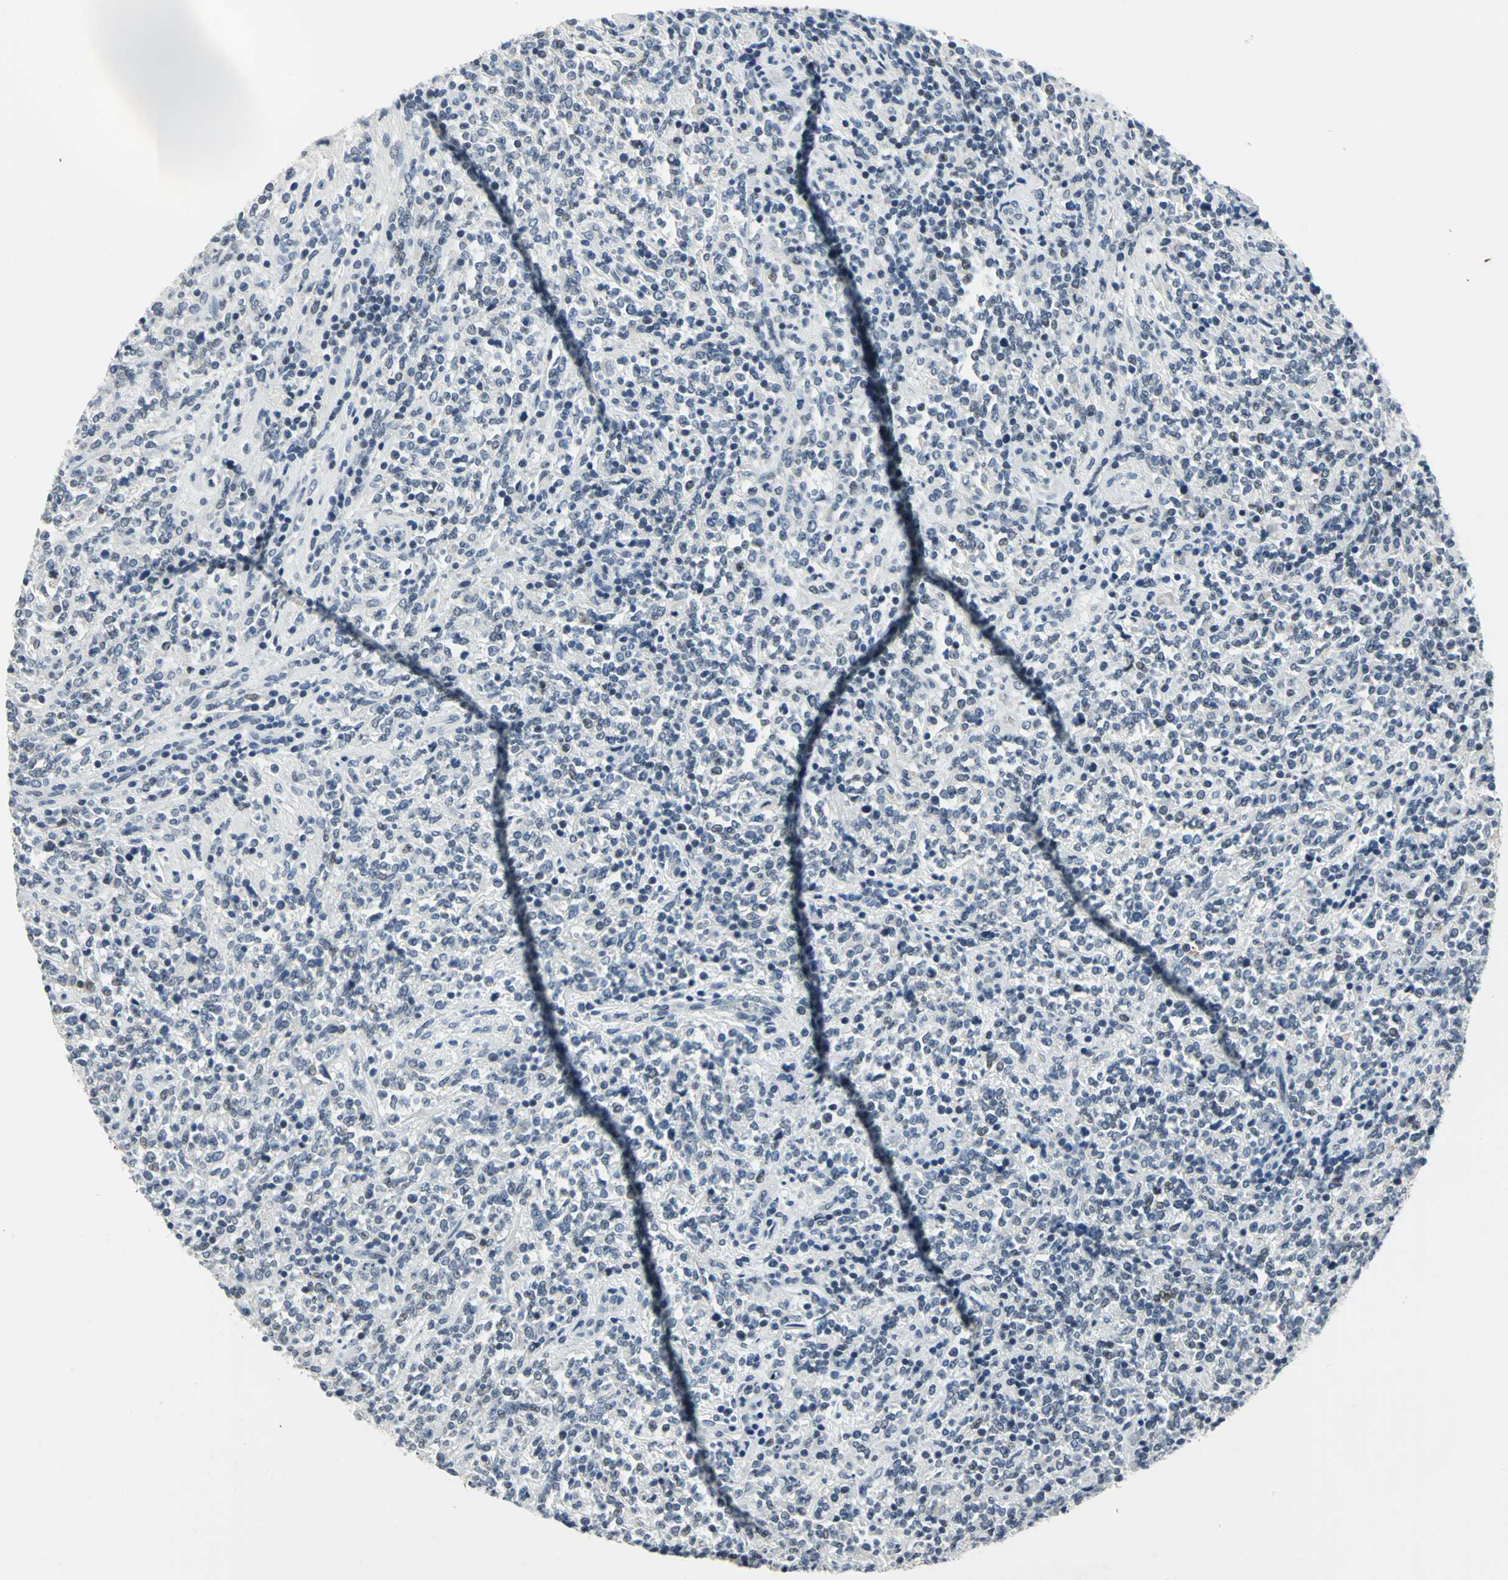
{"staining": {"intensity": "negative", "quantity": "none", "location": "none"}, "tissue": "lymphoma", "cell_type": "Tumor cells", "image_type": "cancer", "snomed": [{"axis": "morphology", "description": "Malignant lymphoma, non-Hodgkin's type, High grade"}, {"axis": "topography", "description": "Soft tissue"}], "caption": "There is no significant positivity in tumor cells of malignant lymphoma, non-Hodgkin's type (high-grade).", "gene": "RAD17", "patient": {"sex": "male", "age": 18}}